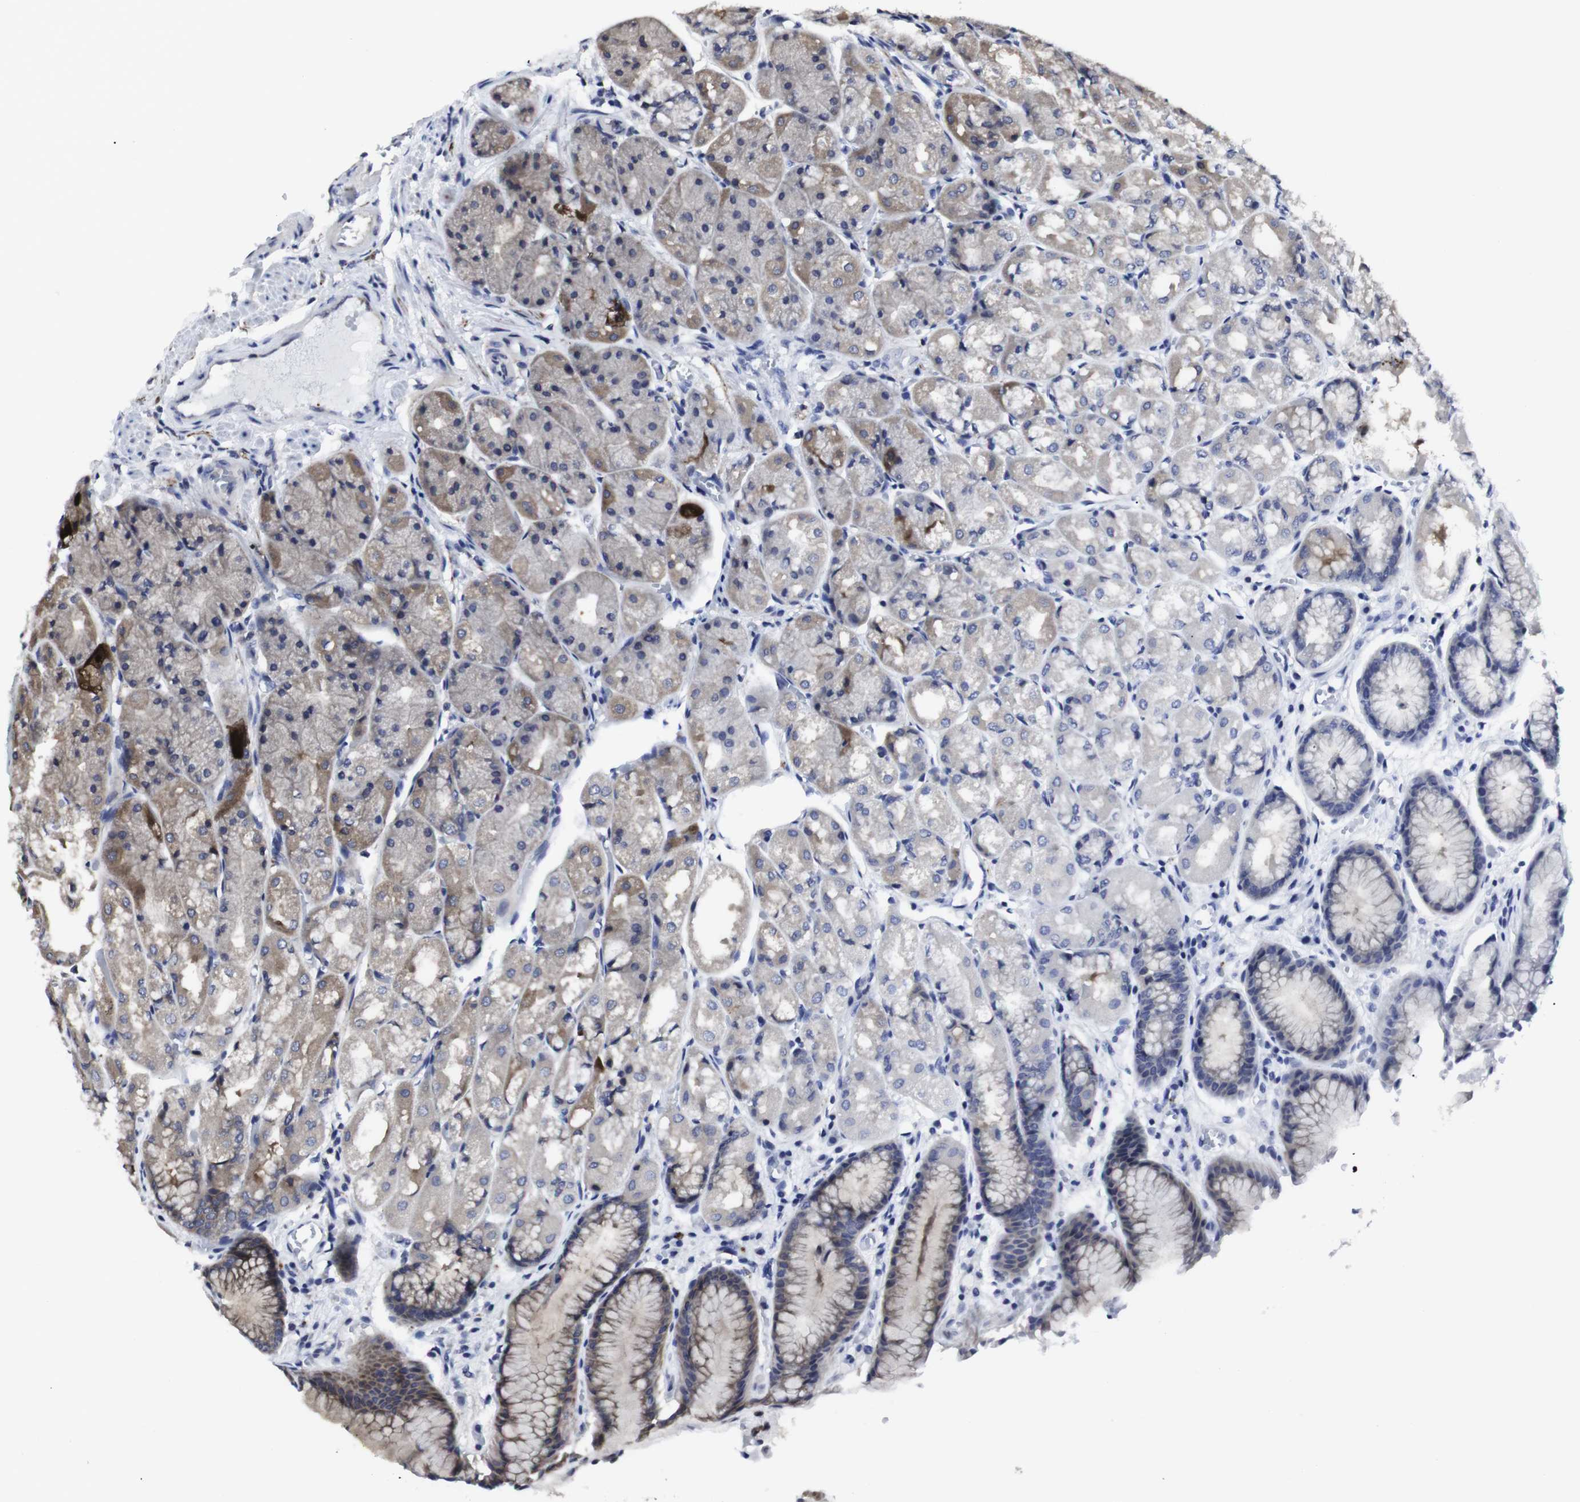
{"staining": {"intensity": "moderate", "quantity": "<25%", "location": "cytoplasmic/membranous"}, "tissue": "stomach", "cell_type": "Glandular cells", "image_type": "normal", "snomed": [{"axis": "morphology", "description": "Normal tissue, NOS"}, {"axis": "topography", "description": "Stomach, upper"}], "caption": "An IHC photomicrograph of unremarkable tissue is shown. Protein staining in brown highlights moderate cytoplasmic/membranous positivity in stomach within glandular cells.", "gene": "HPRT1", "patient": {"sex": "male", "age": 72}}